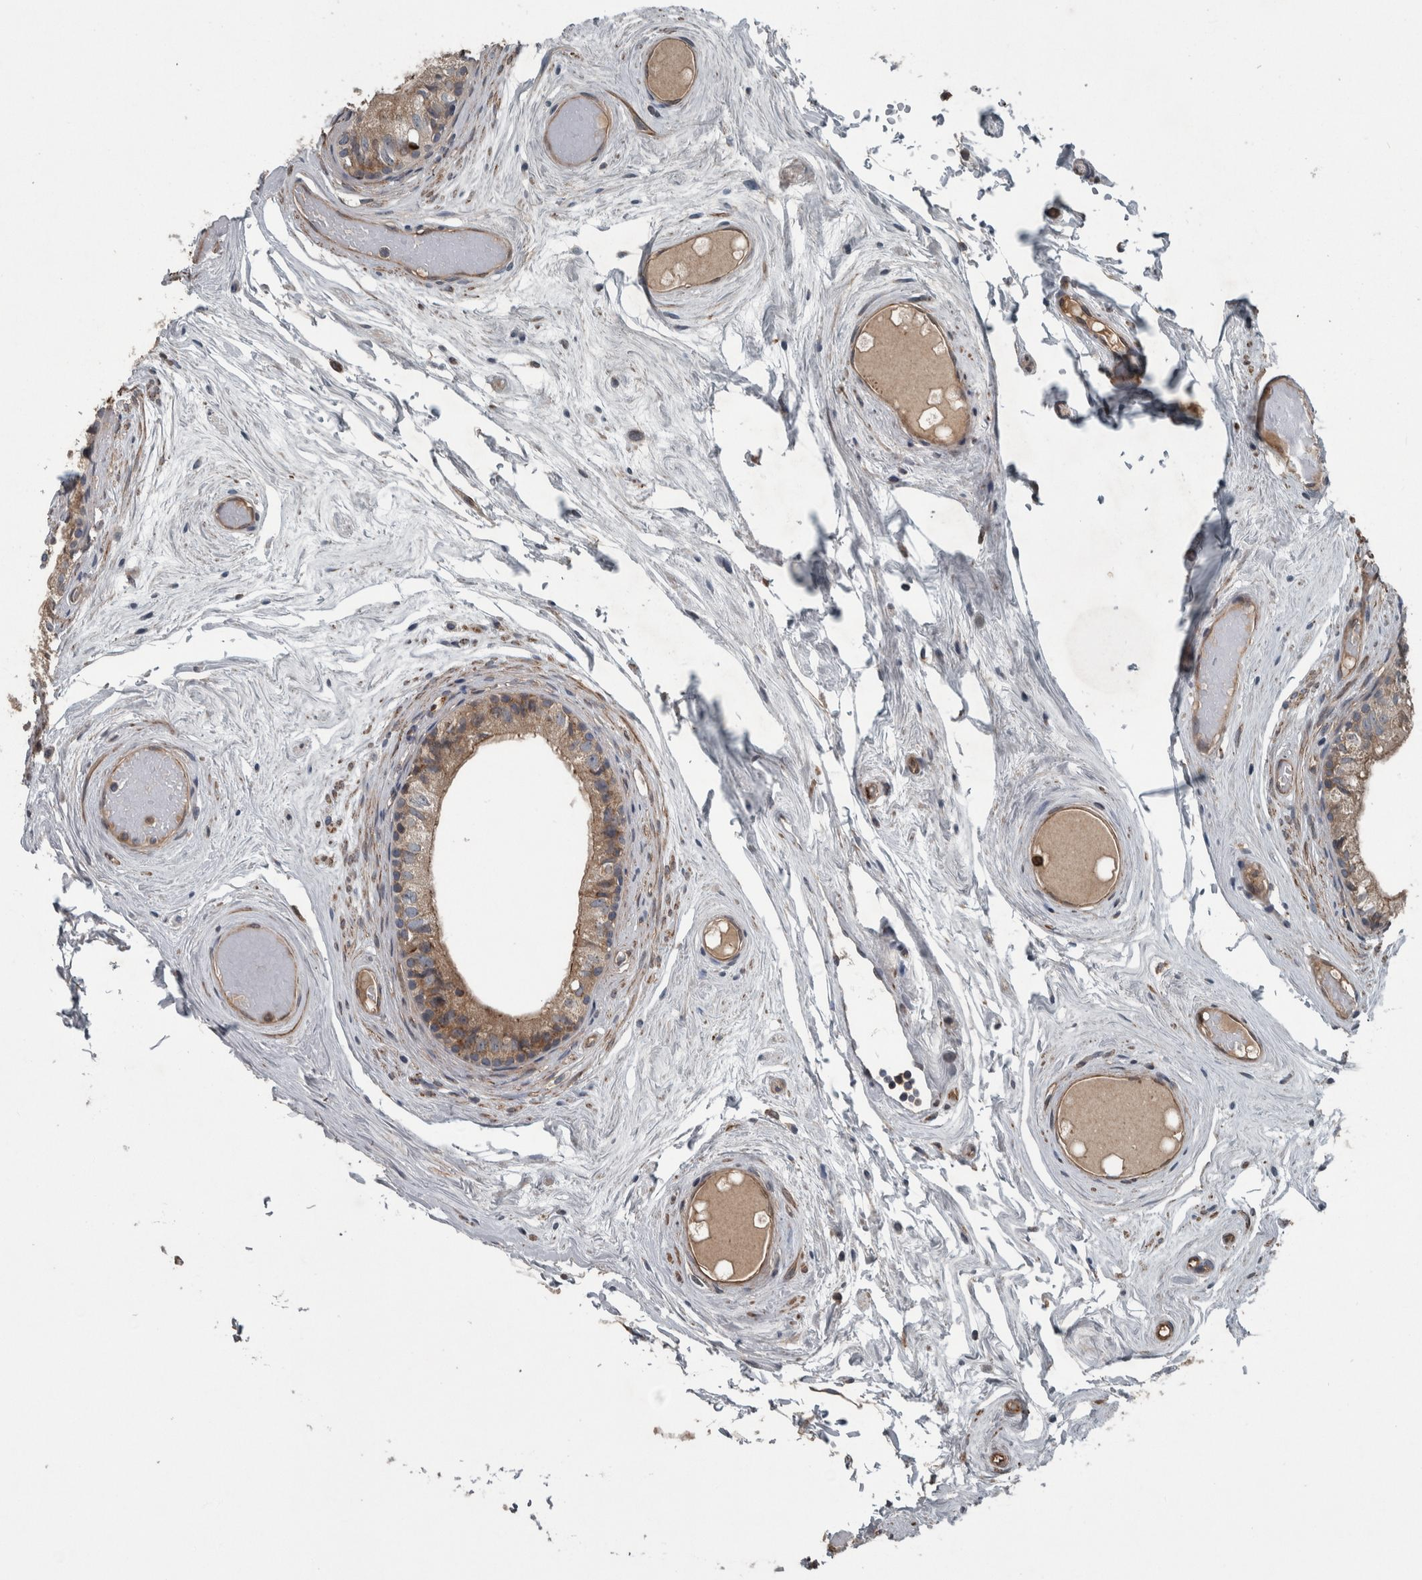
{"staining": {"intensity": "moderate", "quantity": ">75%", "location": "cytoplasmic/membranous"}, "tissue": "epididymis", "cell_type": "Glandular cells", "image_type": "normal", "snomed": [{"axis": "morphology", "description": "Normal tissue, NOS"}, {"axis": "topography", "description": "Epididymis"}], "caption": "A brown stain highlights moderate cytoplasmic/membranous staining of a protein in glandular cells of normal human epididymis. The protein of interest is stained brown, and the nuclei are stained in blue (DAB (3,3'-diaminobenzidine) IHC with brightfield microscopy, high magnification).", "gene": "EXOC8", "patient": {"sex": "male", "age": 79}}